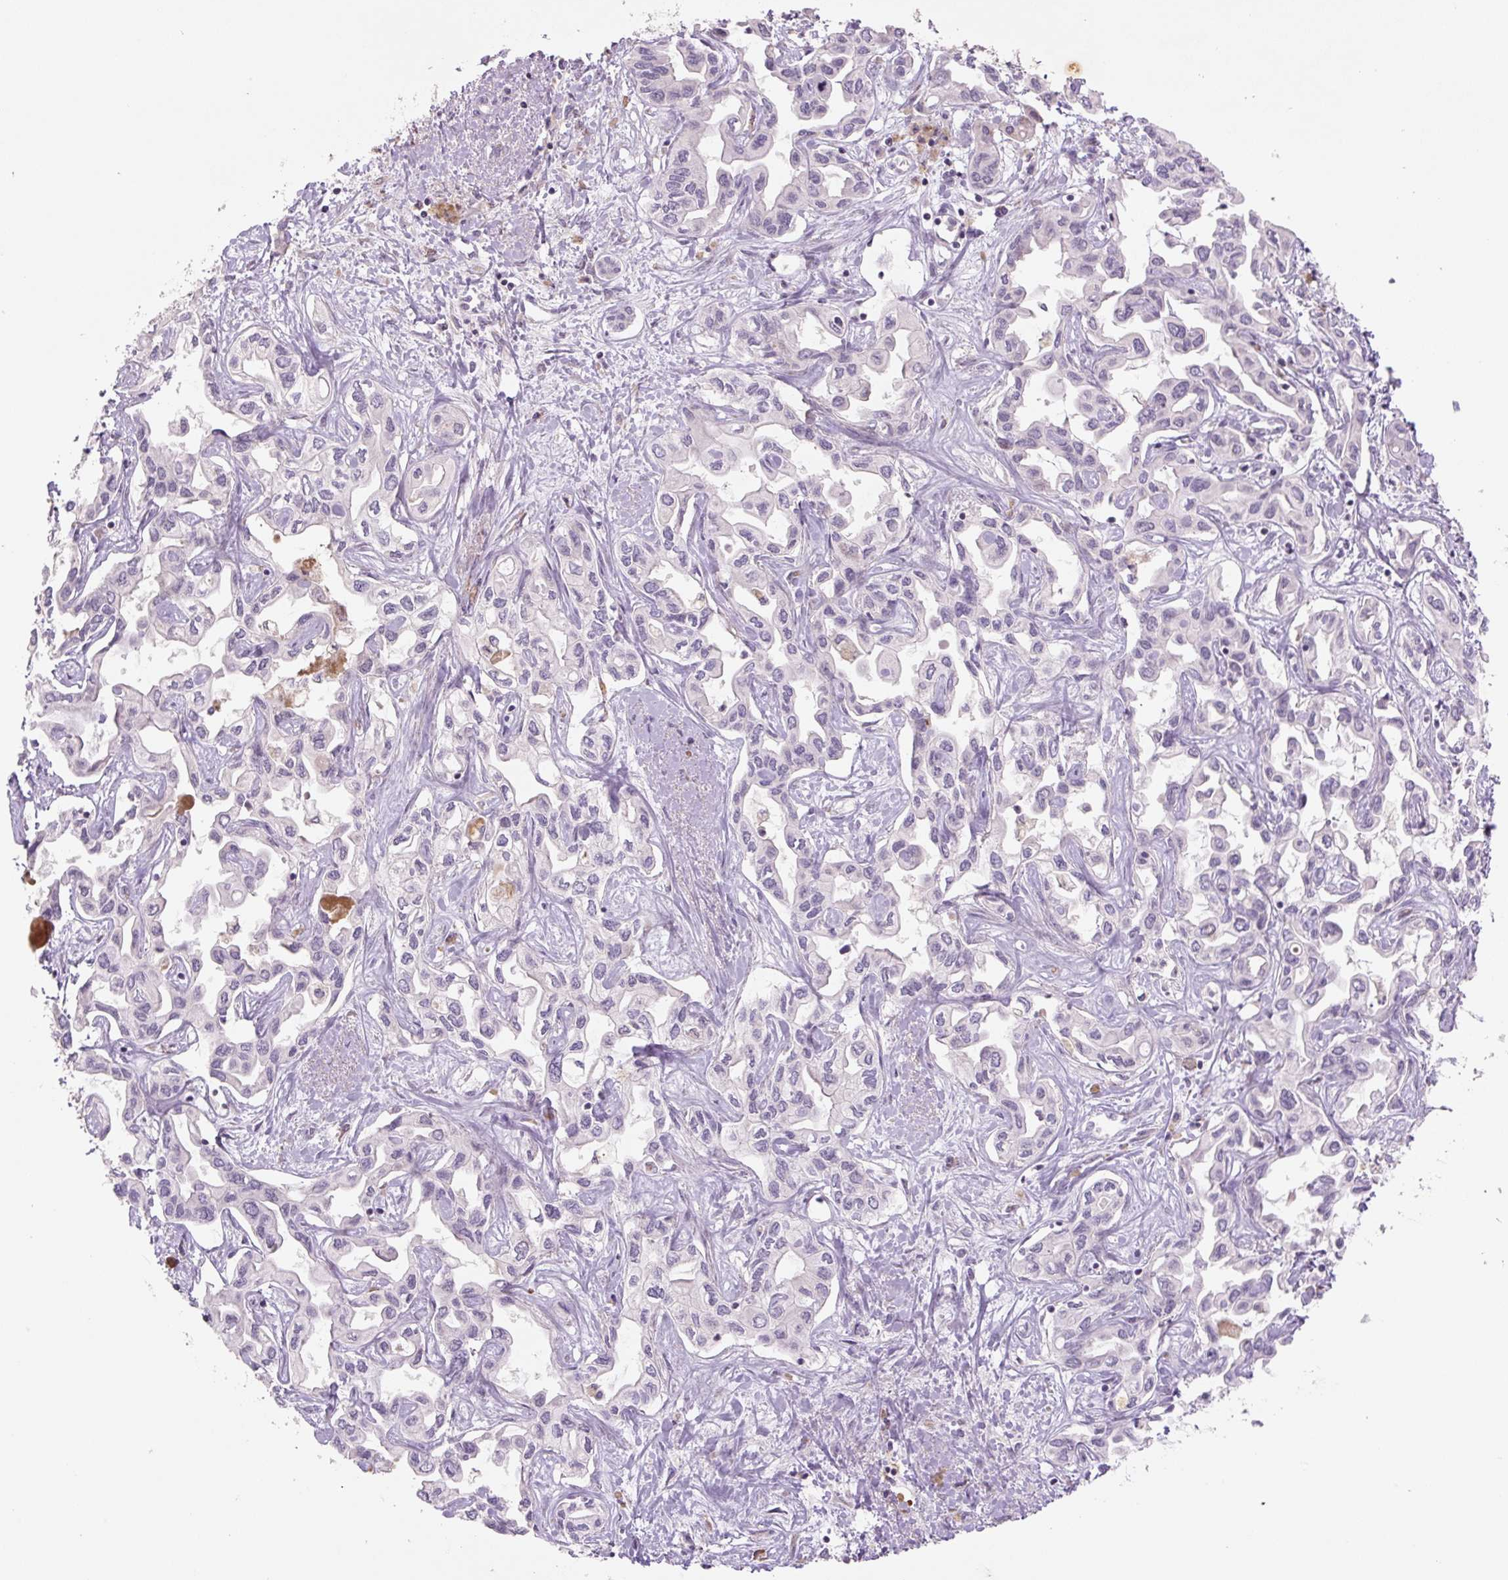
{"staining": {"intensity": "negative", "quantity": "none", "location": "none"}, "tissue": "liver cancer", "cell_type": "Tumor cells", "image_type": "cancer", "snomed": [{"axis": "morphology", "description": "Cholangiocarcinoma"}, {"axis": "topography", "description": "Liver"}], "caption": "An immunohistochemistry (IHC) micrograph of liver cholangiocarcinoma is shown. There is no staining in tumor cells of liver cholangiocarcinoma.", "gene": "TMEM100", "patient": {"sex": "female", "age": 64}}